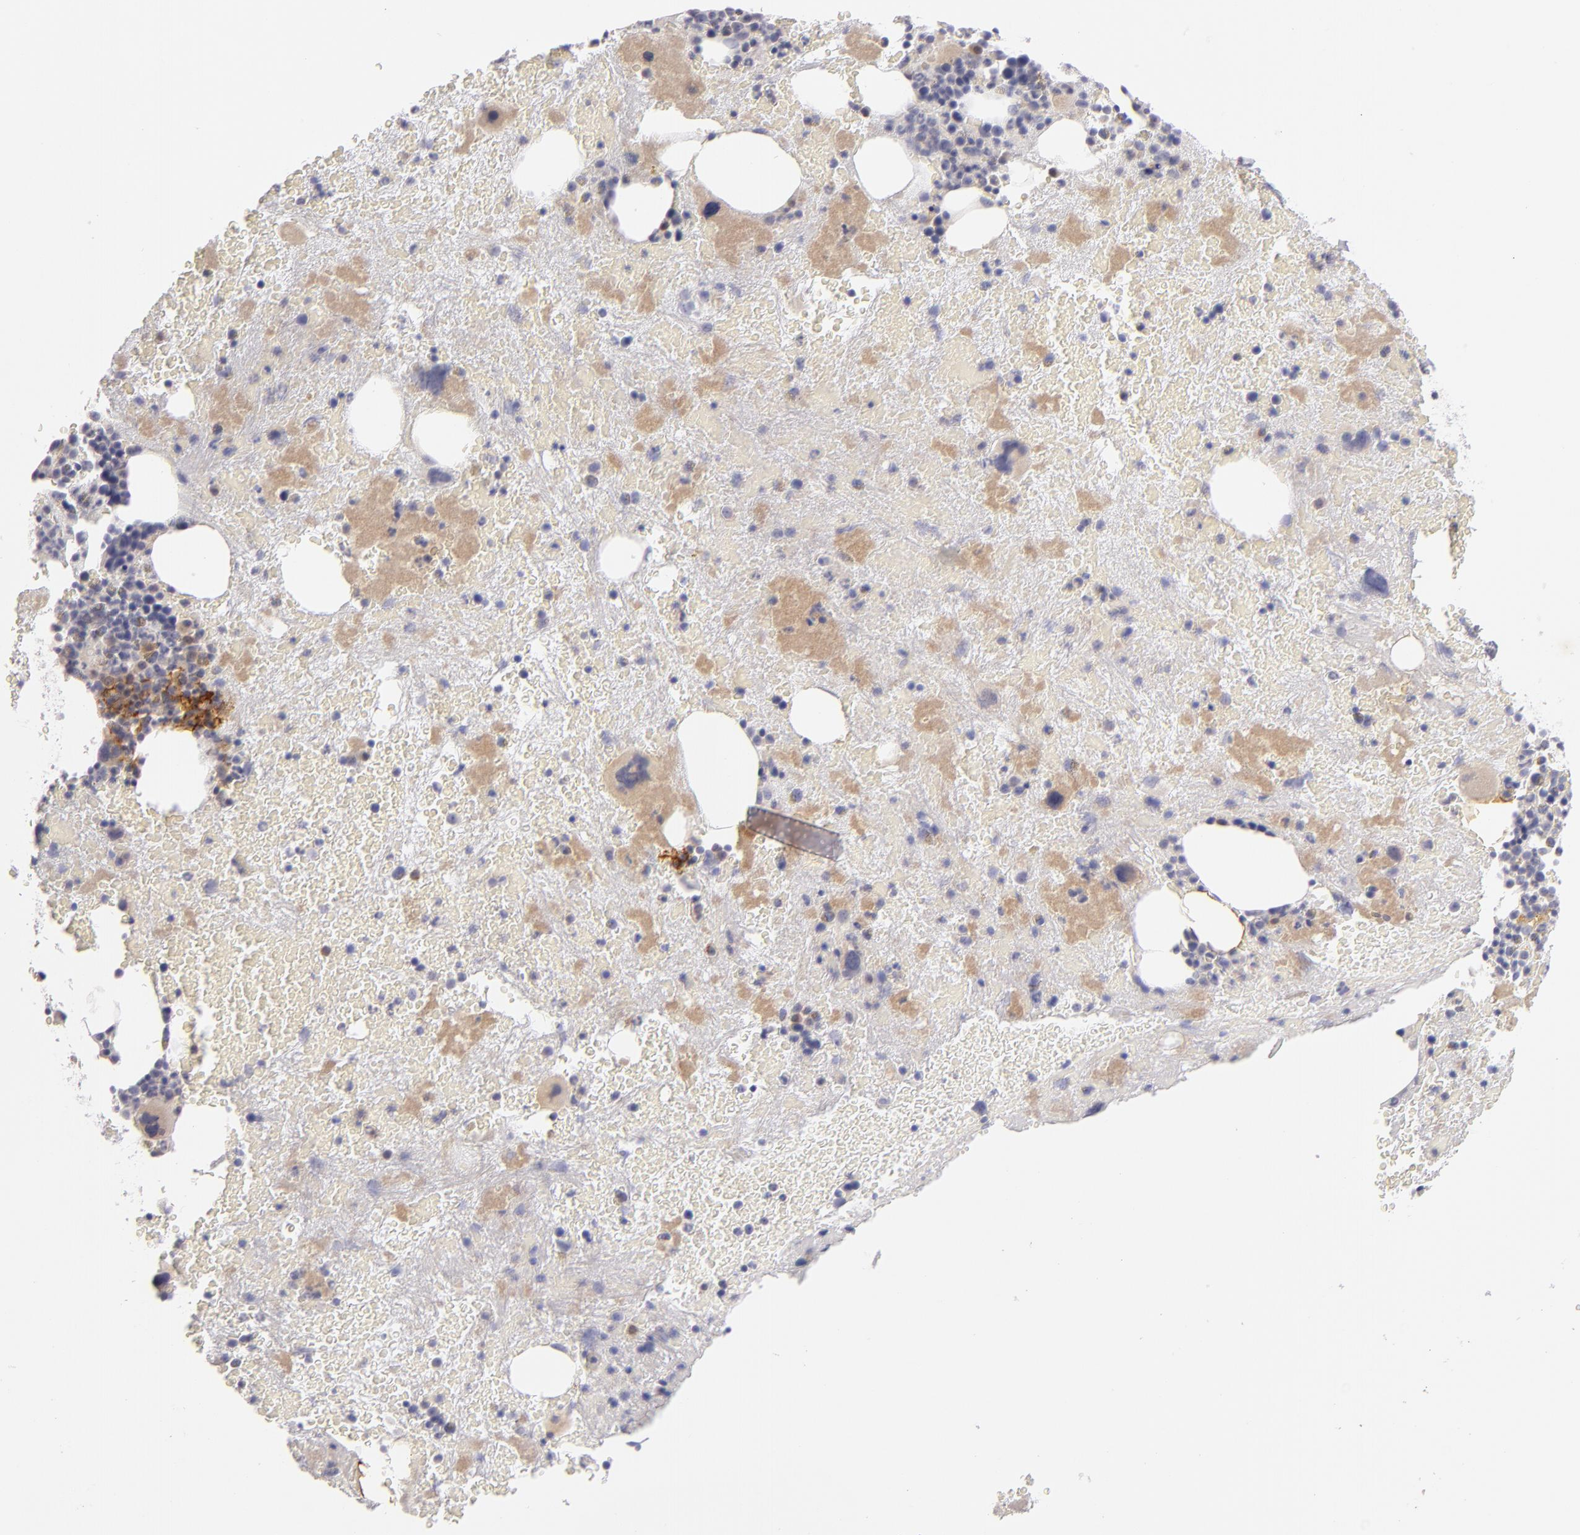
{"staining": {"intensity": "strong", "quantity": "<25%", "location": "cytoplasmic/membranous"}, "tissue": "bone marrow", "cell_type": "Hematopoietic cells", "image_type": "normal", "snomed": [{"axis": "morphology", "description": "Normal tissue, NOS"}, {"axis": "topography", "description": "Bone marrow"}], "caption": "Immunohistochemistry (IHC) photomicrograph of normal human bone marrow stained for a protein (brown), which displays medium levels of strong cytoplasmic/membranous positivity in approximately <25% of hematopoietic cells.", "gene": "CD83", "patient": {"sex": "male", "age": 76}}